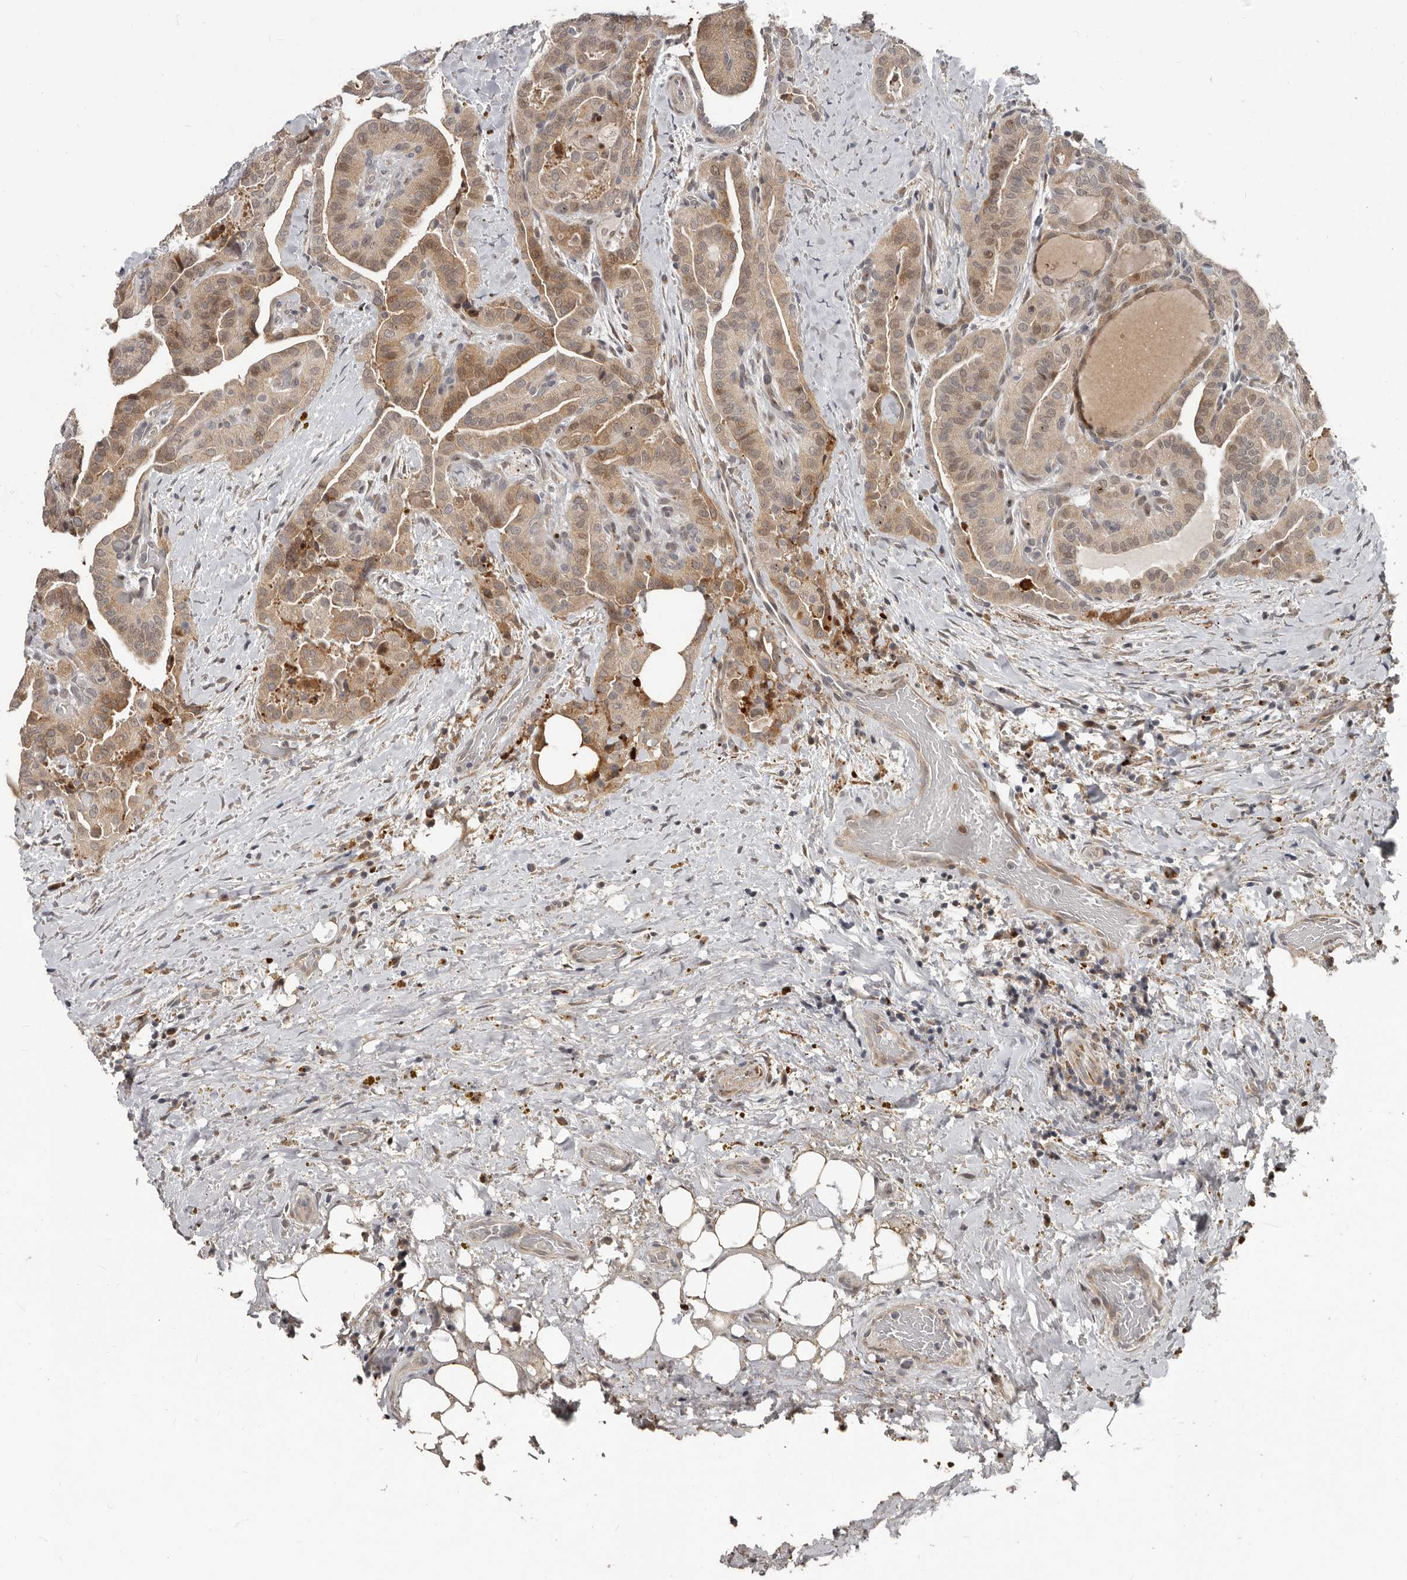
{"staining": {"intensity": "moderate", "quantity": "25%-75%", "location": "cytoplasmic/membranous,nuclear"}, "tissue": "thyroid cancer", "cell_type": "Tumor cells", "image_type": "cancer", "snomed": [{"axis": "morphology", "description": "Papillary adenocarcinoma, NOS"}, {"axis": "topography", "description": "Thyroid gland"}], "caption": "This histopathology image reveals thyroid papillary adenocarcinoma stained with immunohistochemistry to label a protein in brown. The cytoplasmic/membranous and nuclear of tumor cells show moderate positivity for the protein. Nuclei are counter-stained blue.", "gene": "APOL6", "patient": {"sex": "male", "age": 77}}